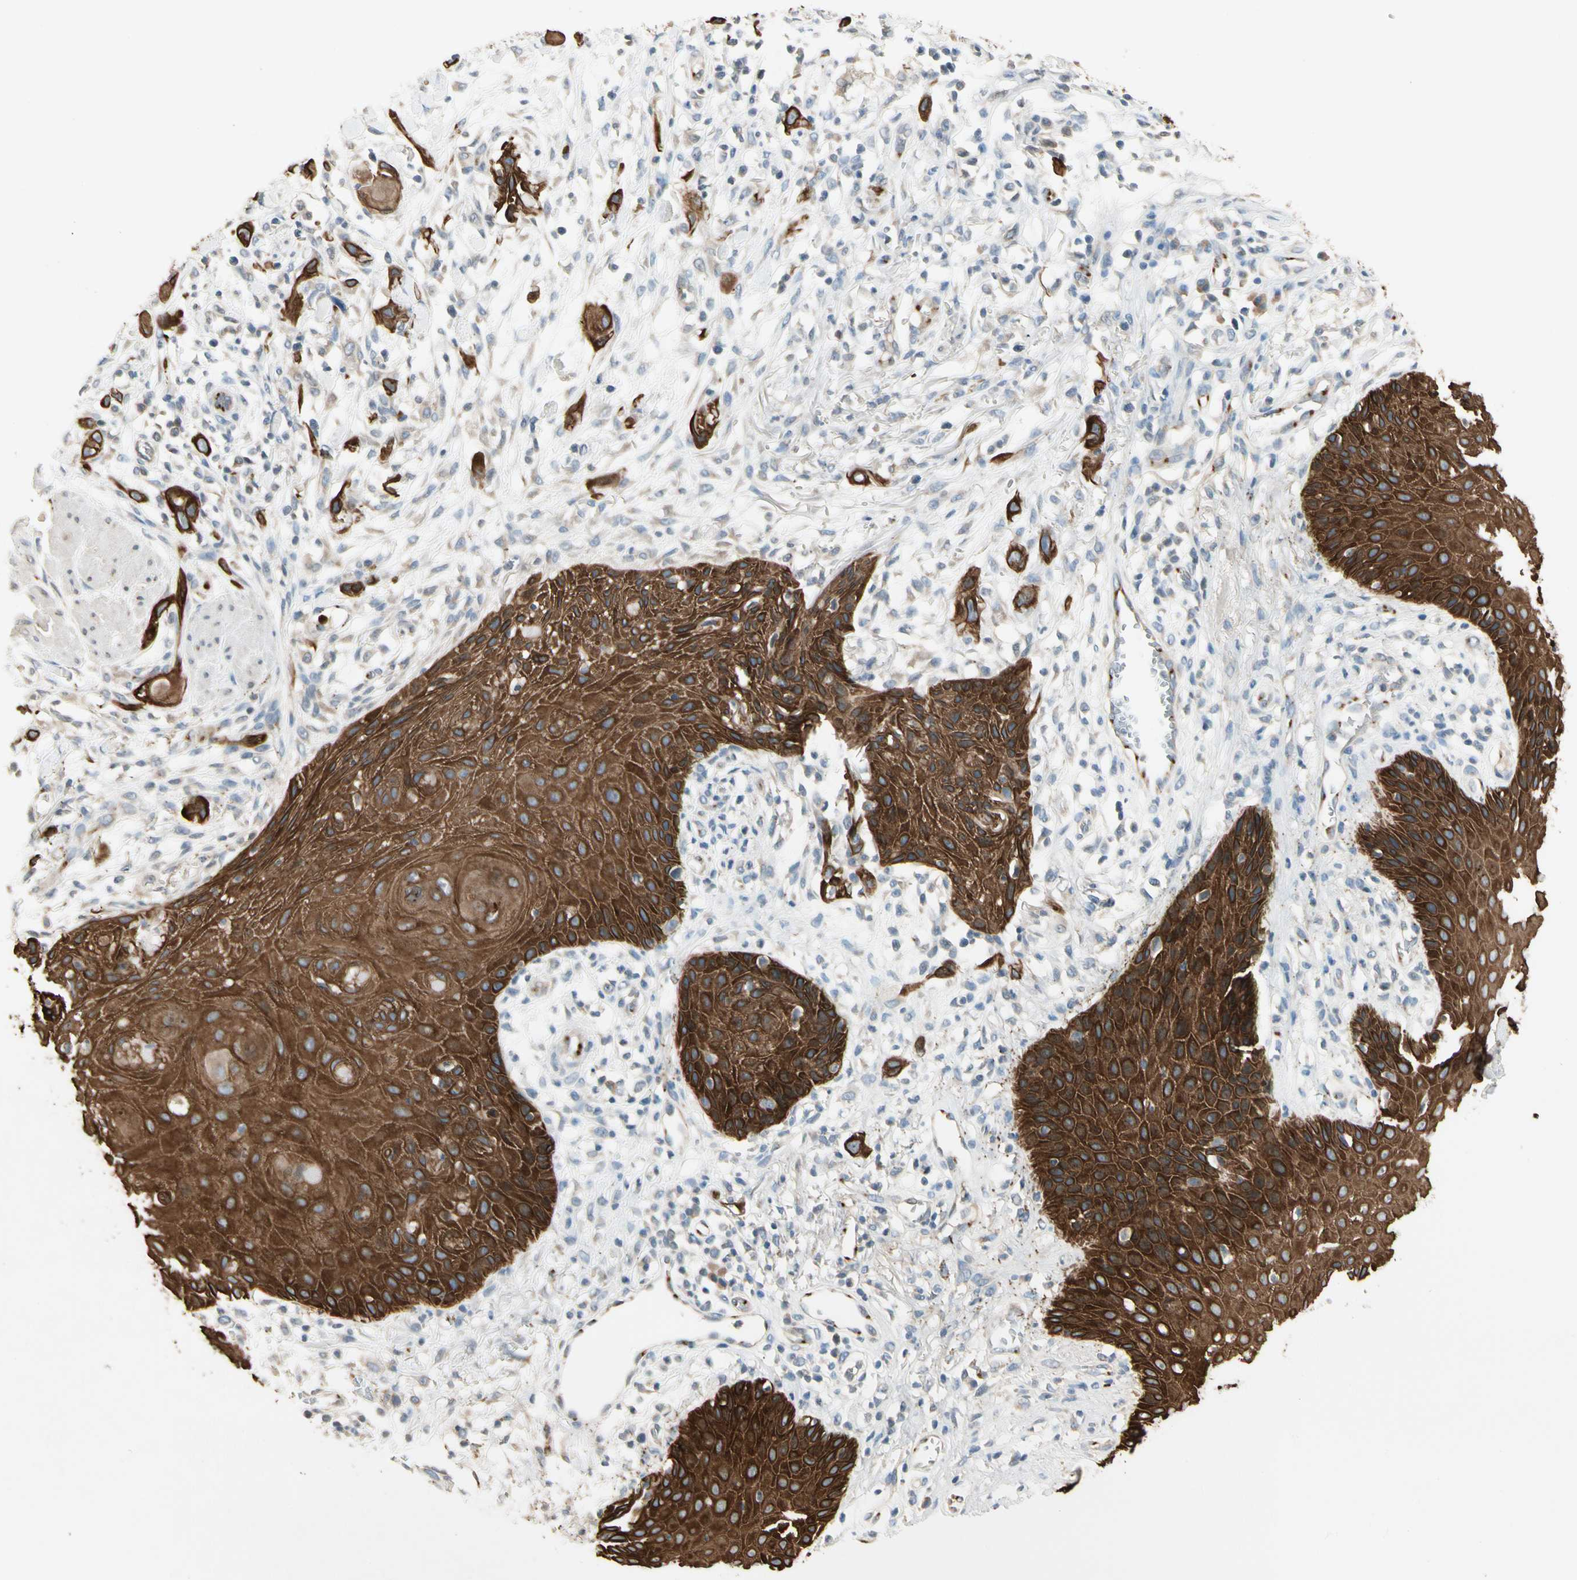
{"staining": {"intensity": "strong", "quantity": ">75%", "location": "cytoplasmic/membranous"}, "tissue": "skin cancer", "cell_type": "Tumor cells", "image_type": "cancer", "snomed": [{"axis": "morphology", "description": "Normal tissue, NOS"}, {"axis": "morphology", "description": "Squamous cell carcinoma, NOS"}, {"axis": "topography", "description": "Skin"}], "caption": "Immunohistochemistry of human skin cancer (squamous cell carcinoma) demonstrates high levels of strong cytoplasmic/membranous expression in approximately >75% of tumor cells.", "gene": "MANSC1", "patient": {"sex": "female", "age": 59}}